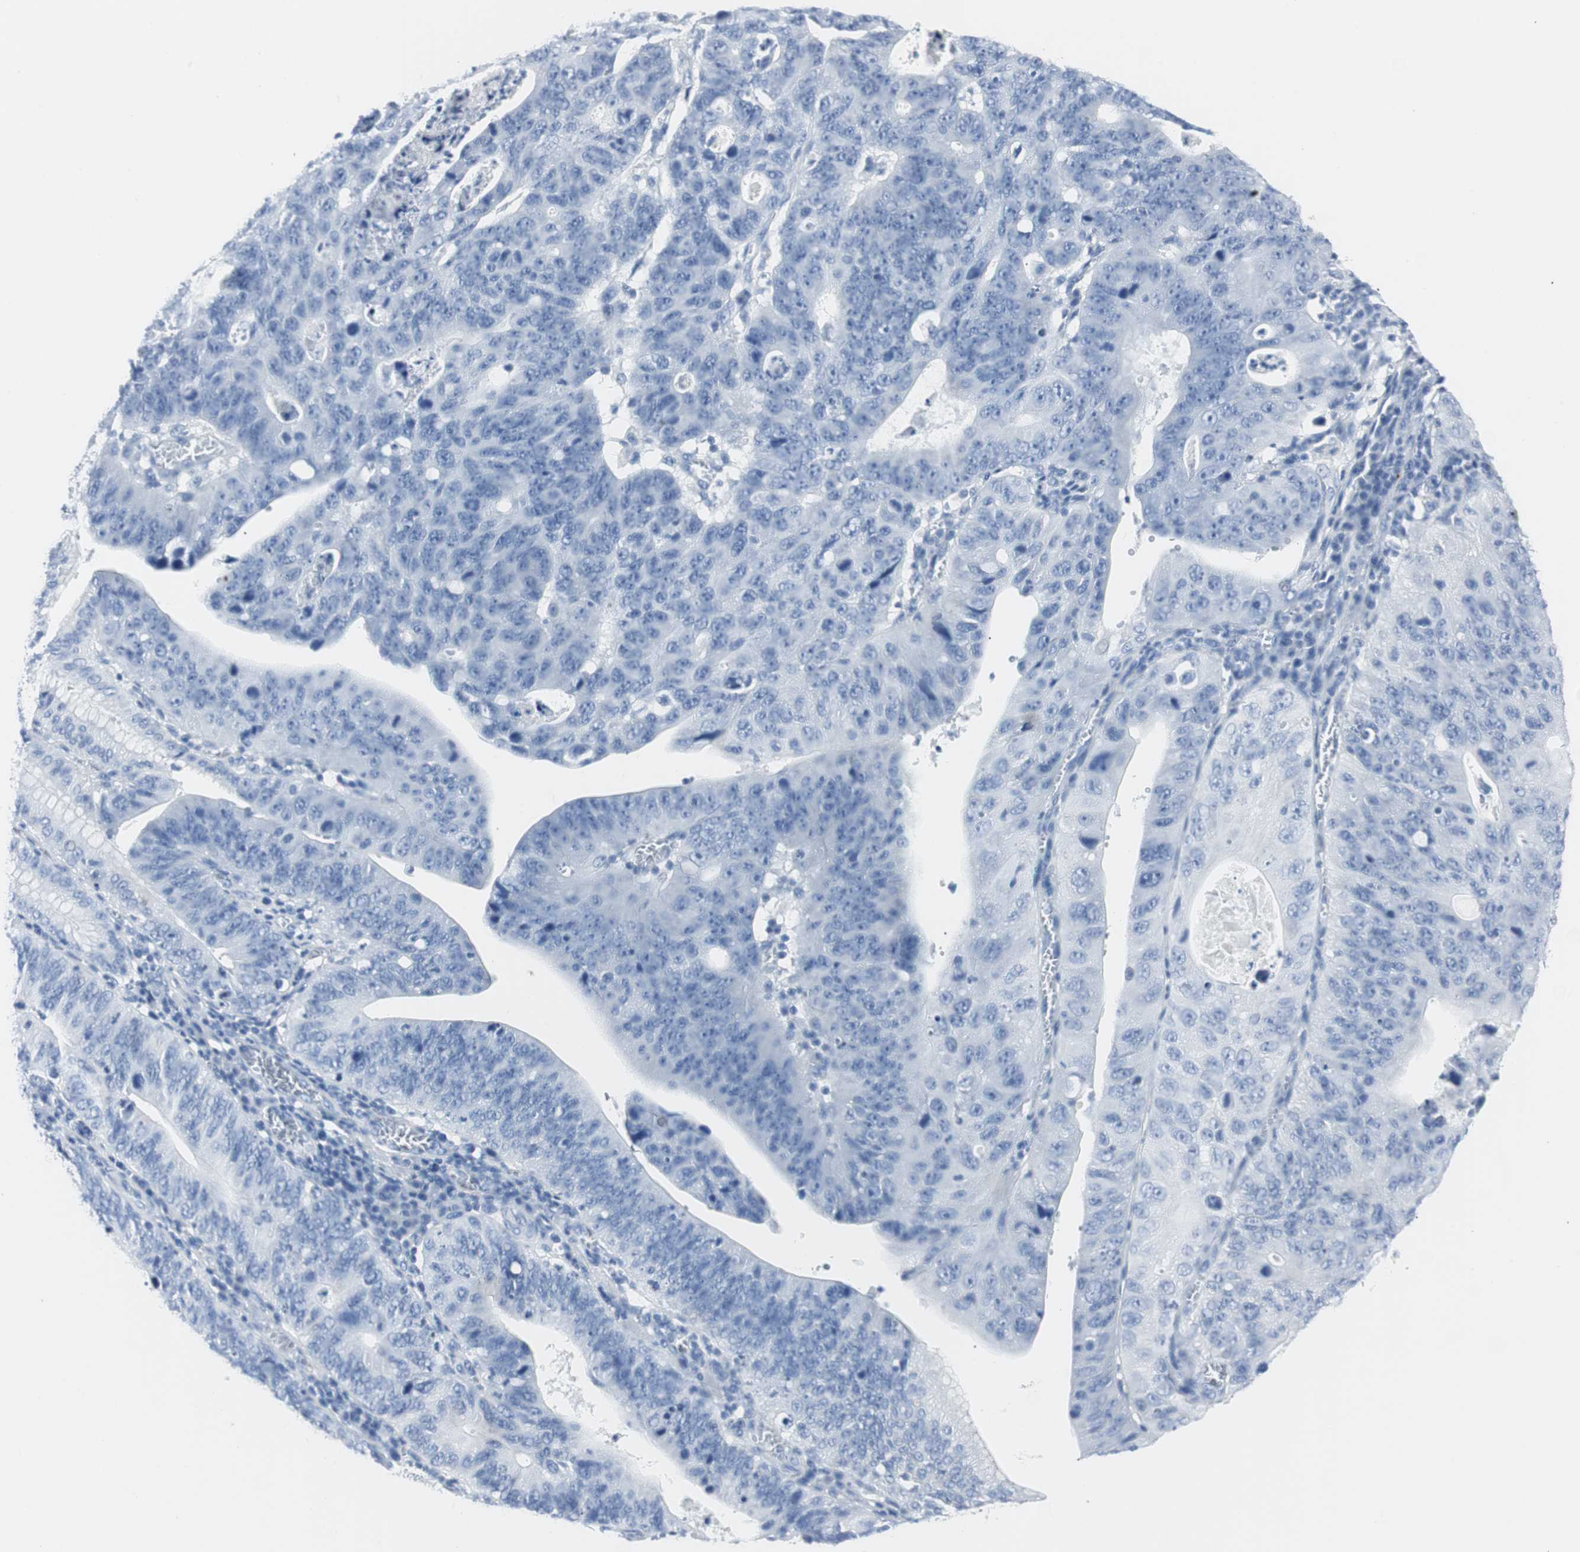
{"staining": {"intensity": "negative", "quantity": "none", "location": "none"}, "tissue": "stomach cancer", "cell_type": "Tumor cells", "image_type": "cancer", "snomed": [{"axis": "morphology", "description": "Adenocarcinoma, NOS"}, {"axis": "topography", "description": "Stomach"}], "caption": "Immunohistochemistry (IHC) micrograph of stomach adenocarcinoma stained for a protein (brown), which displays no positivity in tumor cells. (Brightfield microscopy of DAB immunohistochemistry at high magnification).", "gene": "GAP43", "patient": {"sex": "male", "age": 59}}